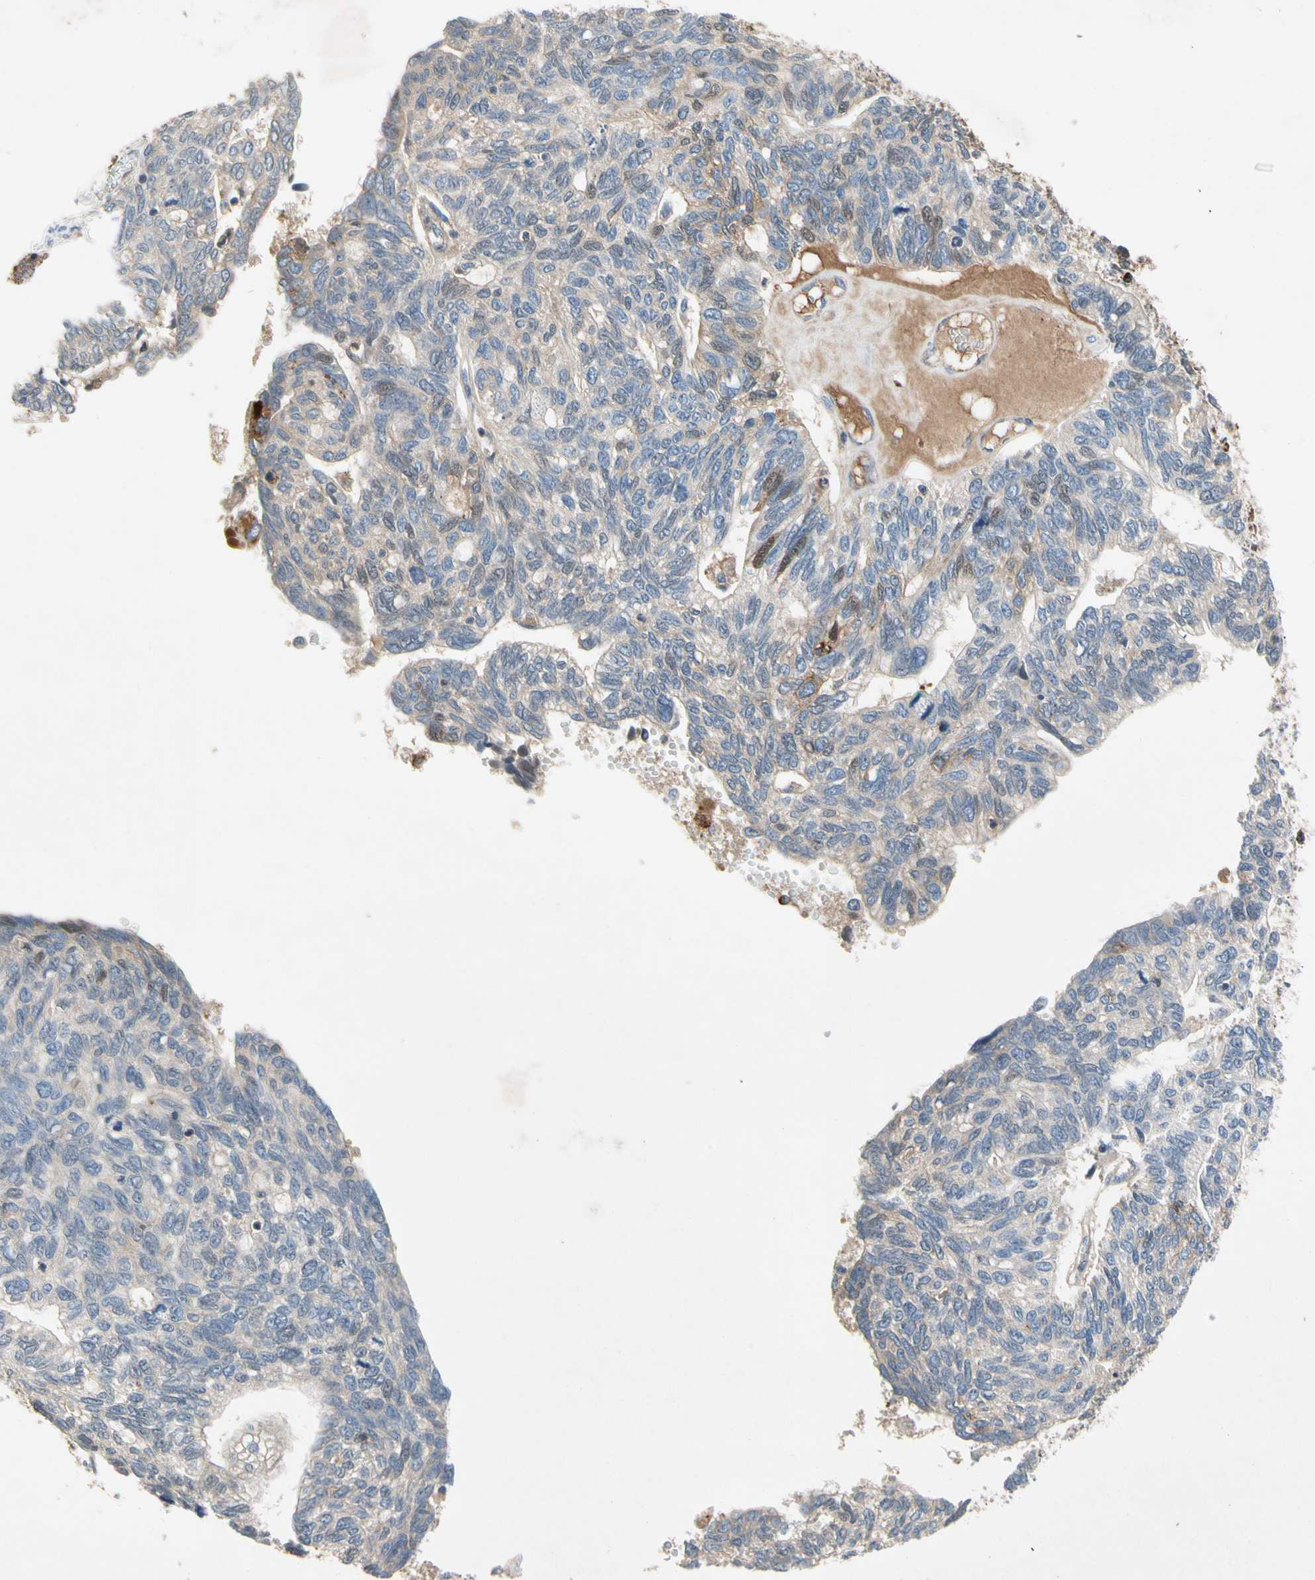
{"staining": {"intensity": "weak", "quantity": "<25%", "location": "cytoplasmic/membranous"}, "tissue": "ovarian cancer", "cell_type": "Tumor cells", "image_type": "cancer", "snomed": [{"axis": "morphology", "description": "Cystadenocarcinoma, serous, NOS"}, {"axis": "topography", "description": "Ovary"}], "caption": "Ovarian cancer stained for a protein using IHC reveals no expression tumor cells.", "gene": "NDFIP2", "patient": {"sex": "female", "age": 79}}